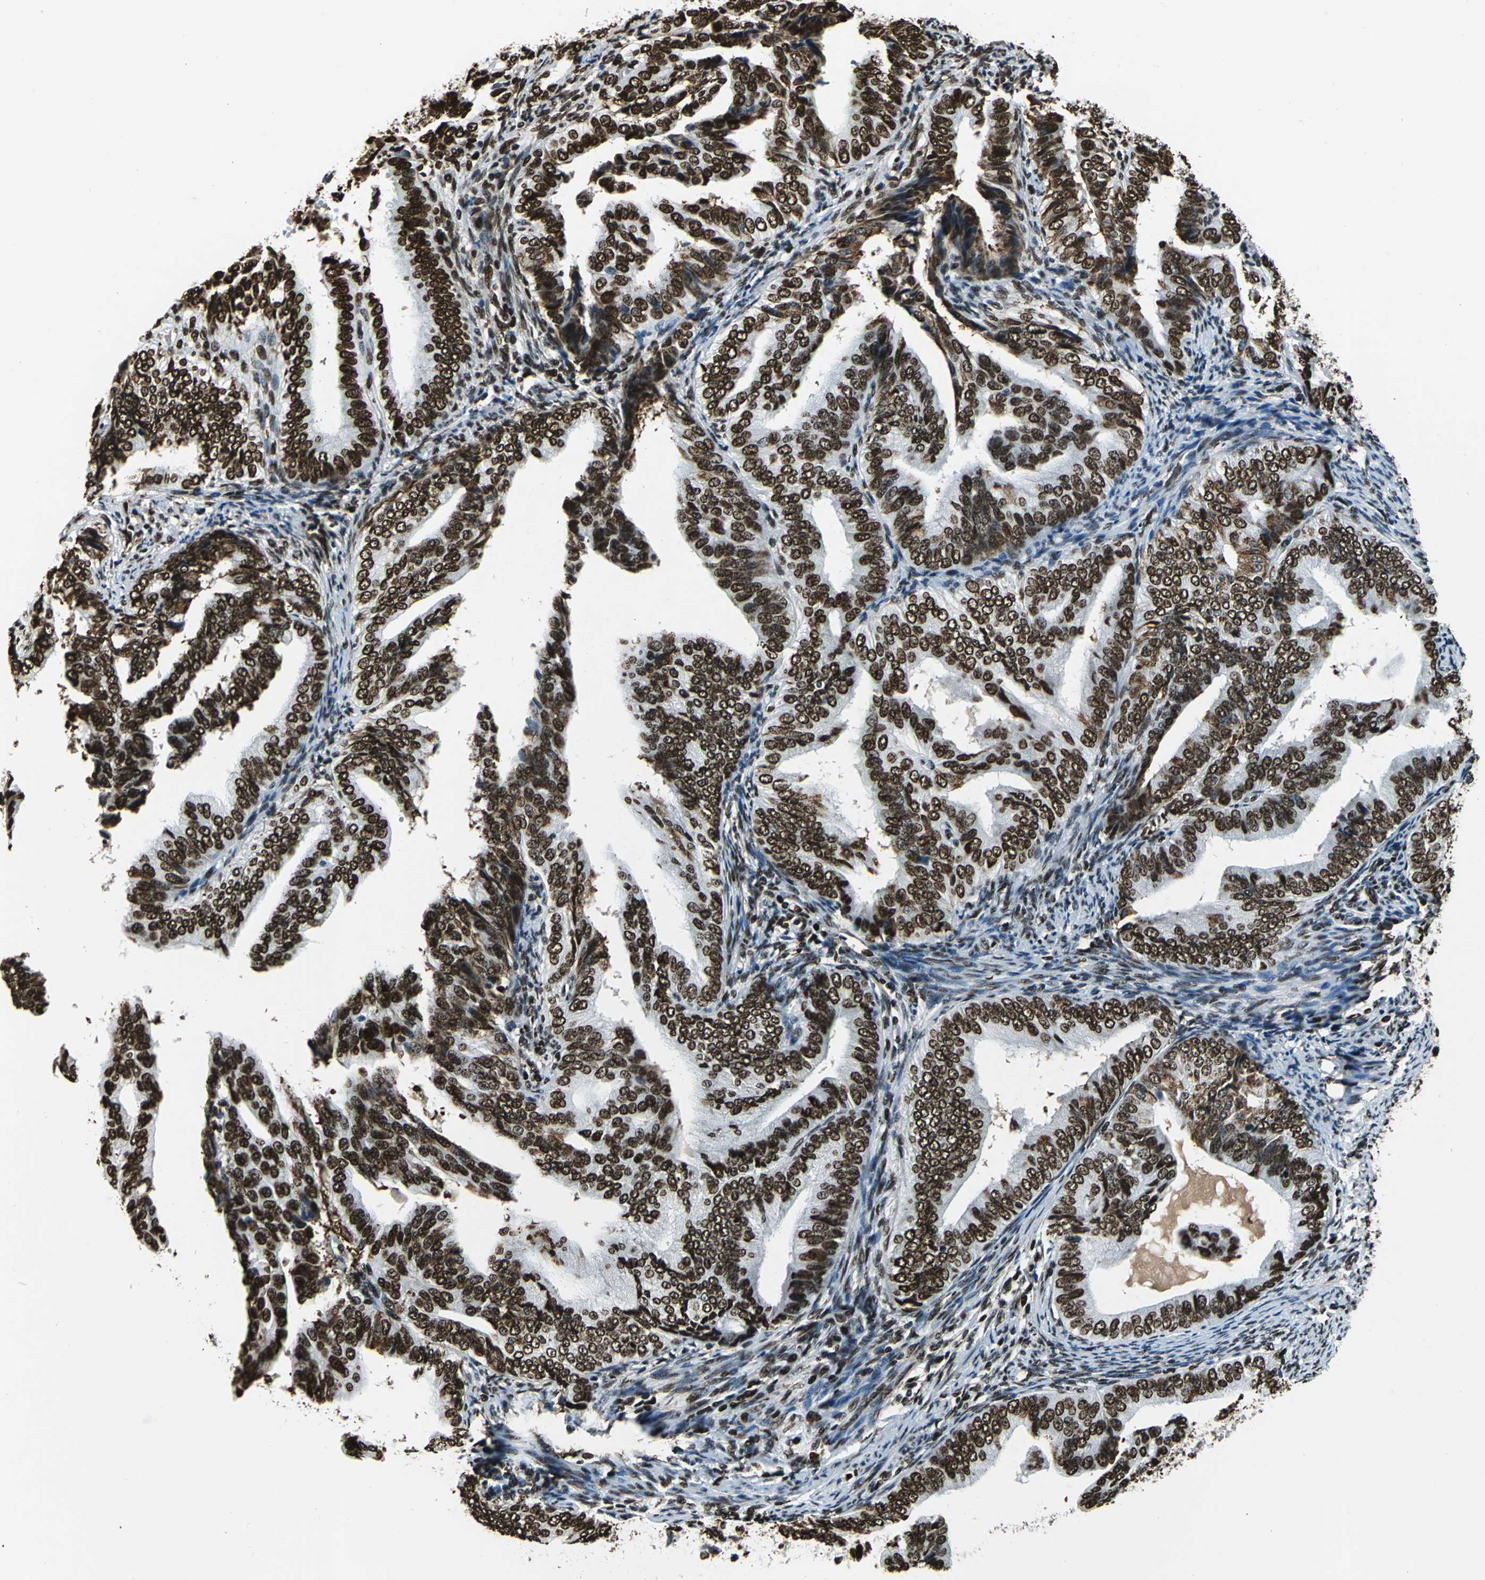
{"staining": {"intensity": "strong", "quantity": ">75%", "location": "nuclear"}, "tissue": "endometrial cancer", "cell_type": "Tumor cells", "image_type": "cancer", "snomed": [{"axis": "morphology", "description": "Adenocarcinoma, NOS"}, {"axis": "topography", "description": "Endometrium"}], "caption": "DAB immunohistochemical staining of human endometrial adenocarcinoma shows strong nuclear protein positivity in approximately >75% of tumor cells. The protein of interest is shown in brown color, while the nuclei are stained blue.", "gene": "APEX1", "patient": {"sex": "female", "age": 58}}